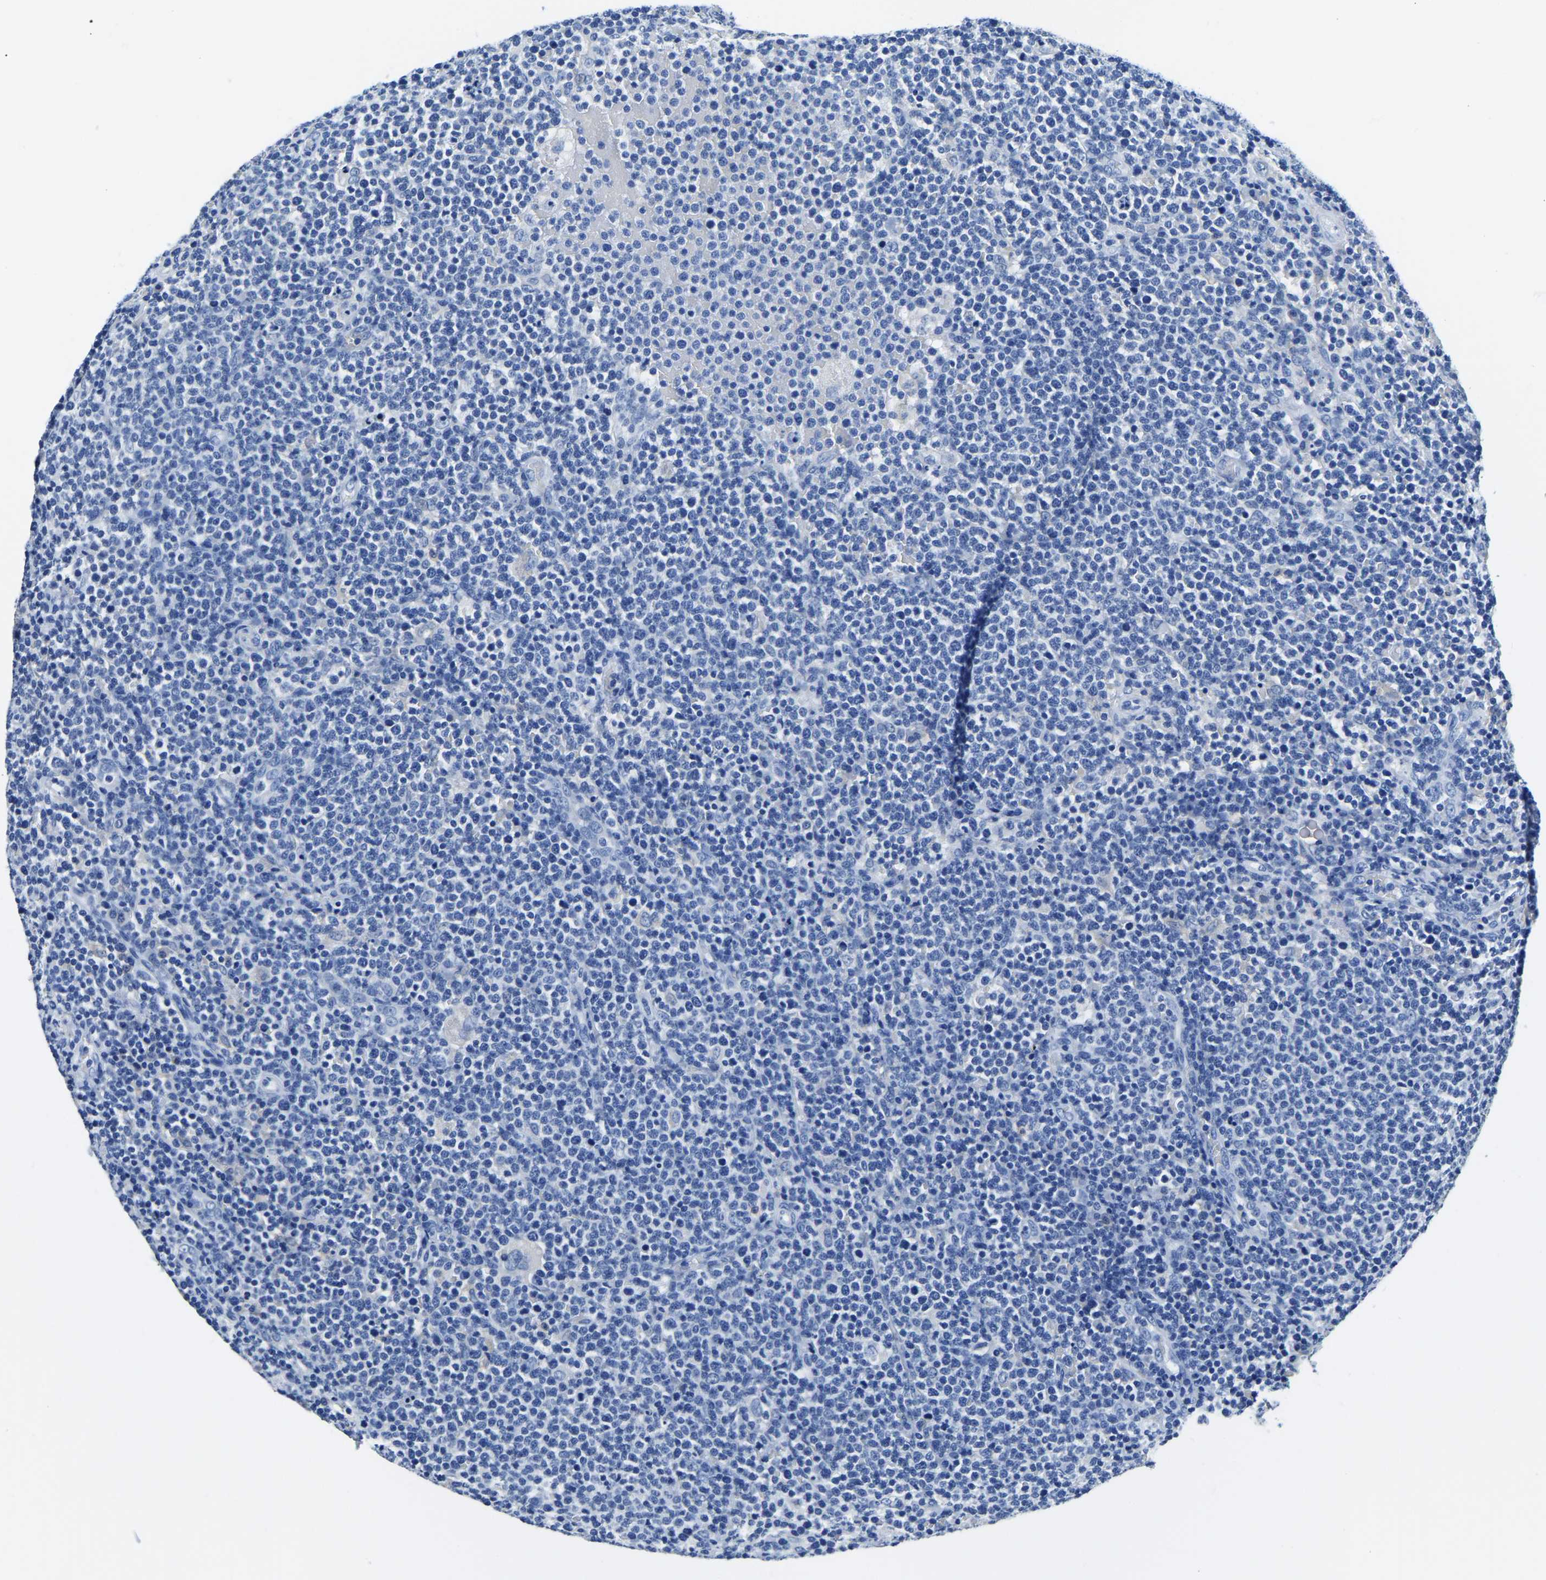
{"staining": {"intensity": "negative", "quantity": "none", "location": "none"}, "tissue": "lymphoma", "cell_type": "Tumor cells", "image_type": "cancer", "snomed": [{"axis": "morphology", "description": "Malignant lymphoma, non-Hodgkin's type, High grade"}, {"axis": "topography", "description": "Lymph node"}], "caption": "High magnification brightfield microscopy of high-grade malignant lymphoma, non-Hodgkin's type stained with DAB (3,3'-diaminobenzidine) (brown) and counterstained with hematoxylin (blue): tumor cells show no significant expression.", "gene": "ZDHHC13", "patient": {"sex": "male", "age": 61}}